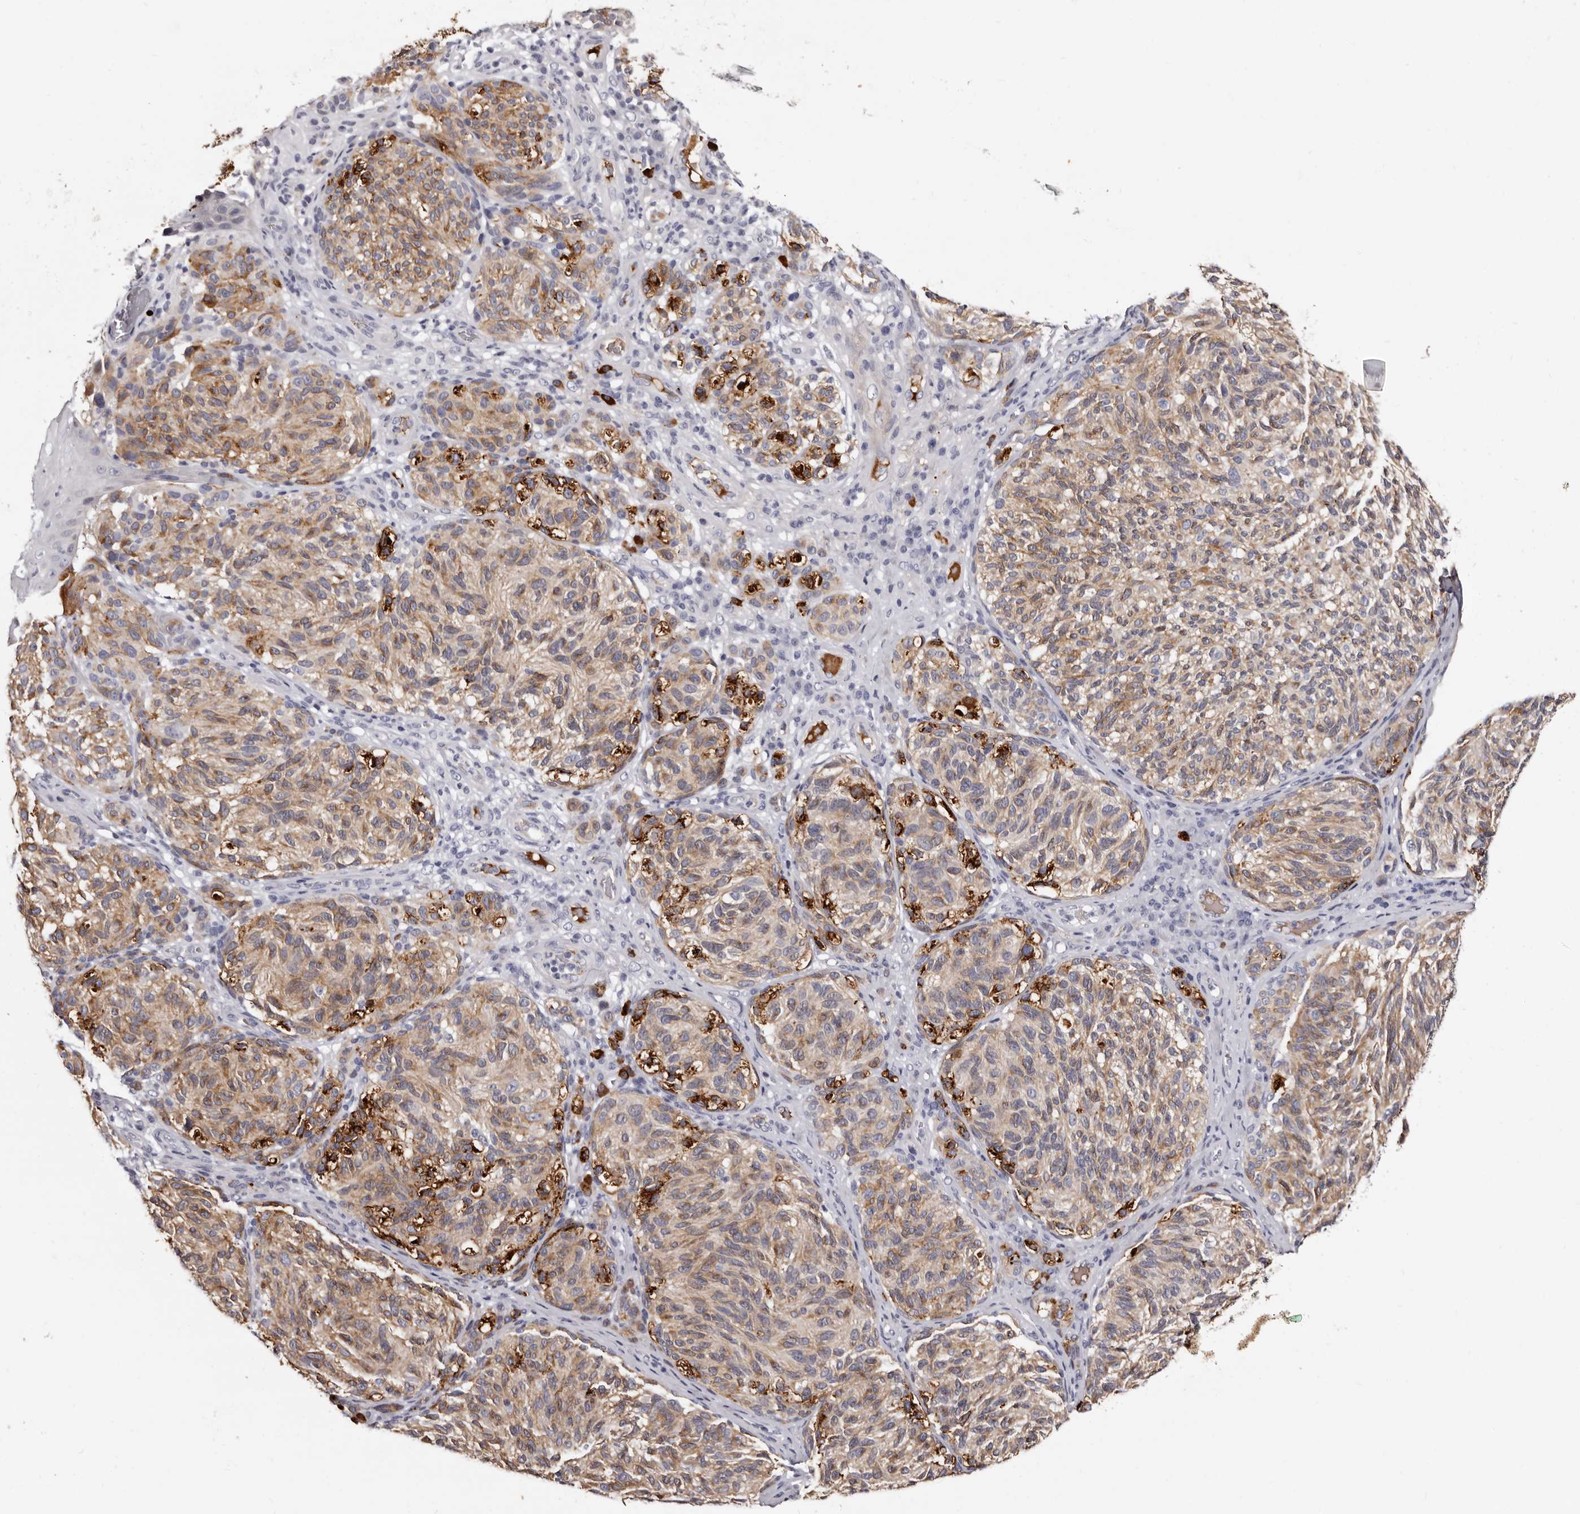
{"staining": {"intensity": "moderate", "quantity": ">75%", "location": "cytoplasmic/membranous"}, "tissue": "melanoma", "cell_type": "Tumor cells", "image_type": "cancer", "snomed": [{"axis": "morphology", "description": "Malignant melanoma, NOS"}, {"axis": "topography", "description": "Skin"}], "caption": "Brown immunohistochemical staining in human malignant melanoma displays moderate cytoplasmic/membranous positivity in about >75% of tumor cells. (IHC, brightfield microscopy, high magnification).", "gene": "TBC1D22B", "patient": {"sex": "female", "age": 73}}